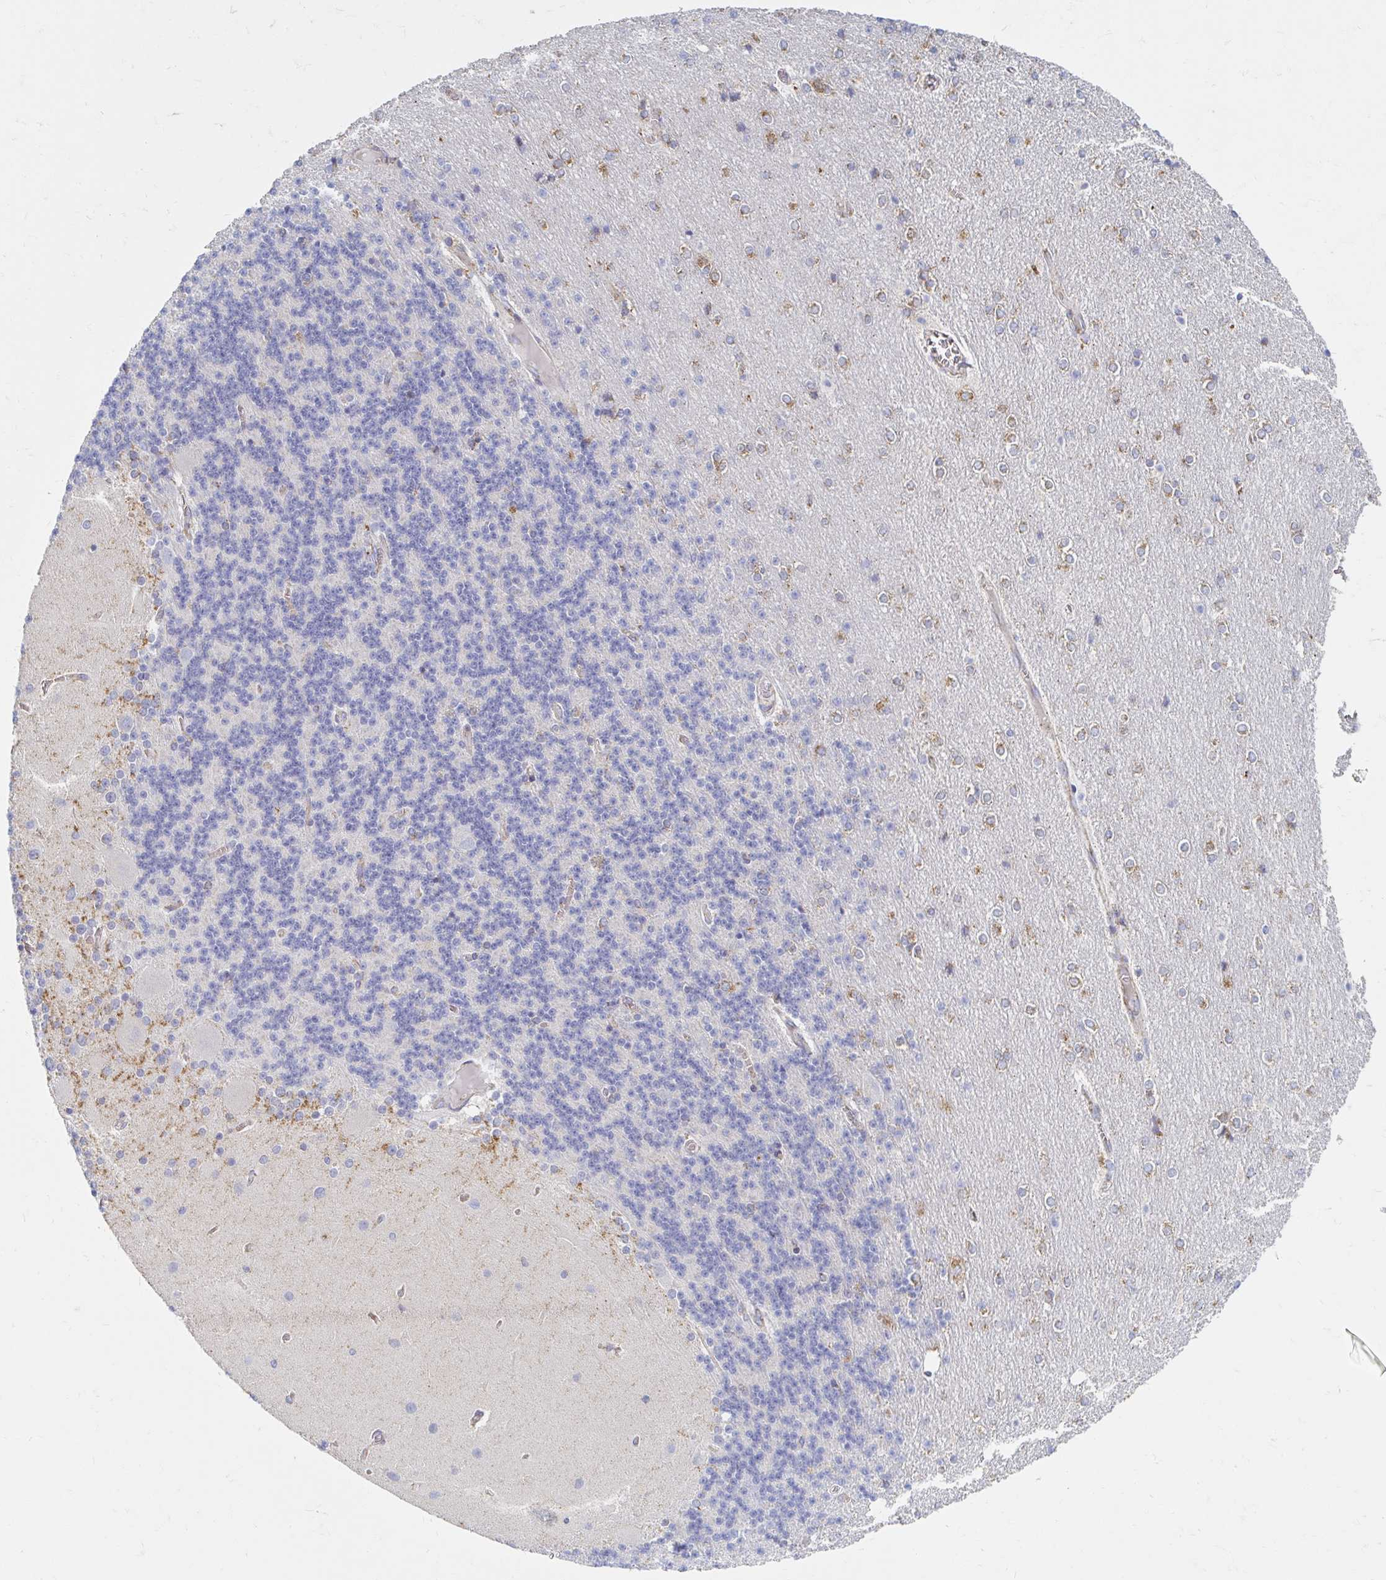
{"staining": {"intensity": "negative", "quantity": "none", "location": "none"}, "tissue": "cerebellum", "cell_type": "Cells in granular layer", "image_type": "normal", "snomed": [{"axis": "morphology", "description": "Normal tissue, NOS"}, {"axis": "topography", "description": "Cerebellum"}], "caption": "Histopathology image shows no protein positivity in cells in granular layer of benign cerebellum. (DAB IHC visualized using brightfield microscopy, high magnification).", "gene": "MAVS", "patient": {"sex": "female", "age": 54}}